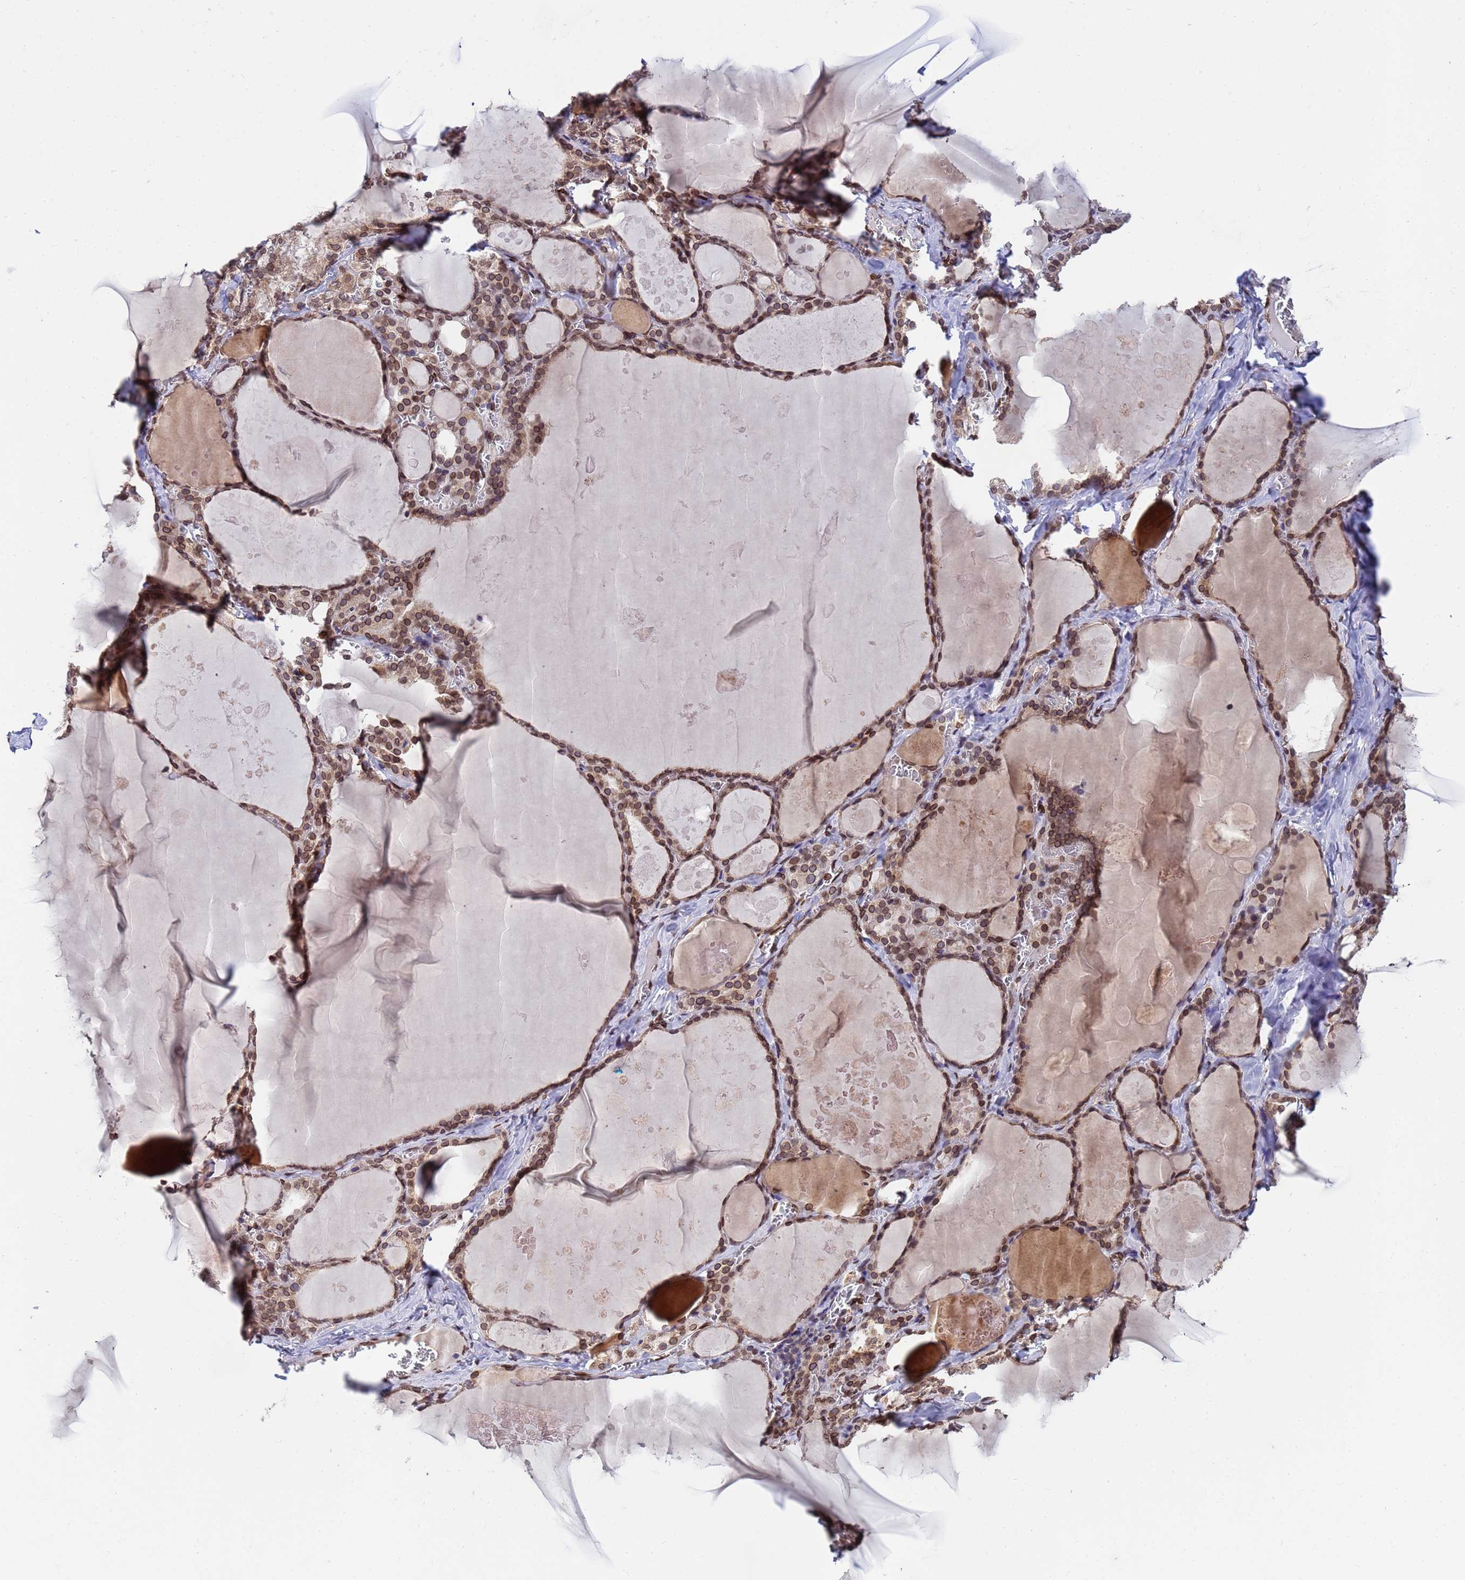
{"staining": {"intensity": "moderate", "quantity": ">75%", "location": "cytoplasmic/membranous,nuclear"}, "tissue": "thyroid gland", "cell_type": "Glandular cells", "image_type": "normal", "snomed": [{"axis": "morphology", "description": "Normal tissue, NOS"}, {"axis": "topography", "description": "Thyroid gland"}], "caption": "A high-resolution image shows immunohistochemistry staining of benign thyroid gland, which shows moderate cytoplasmic/membranous,nuclear staining in approximately >75% of glandular cells. Using DAB (3,3'-diaminobenzidine) (brown) and hematoxylin (blue) stains, captured at high magnification using brightfield microscopy.", "gene": "GPR135", "patient": {"sex": "male", "age": 56}}